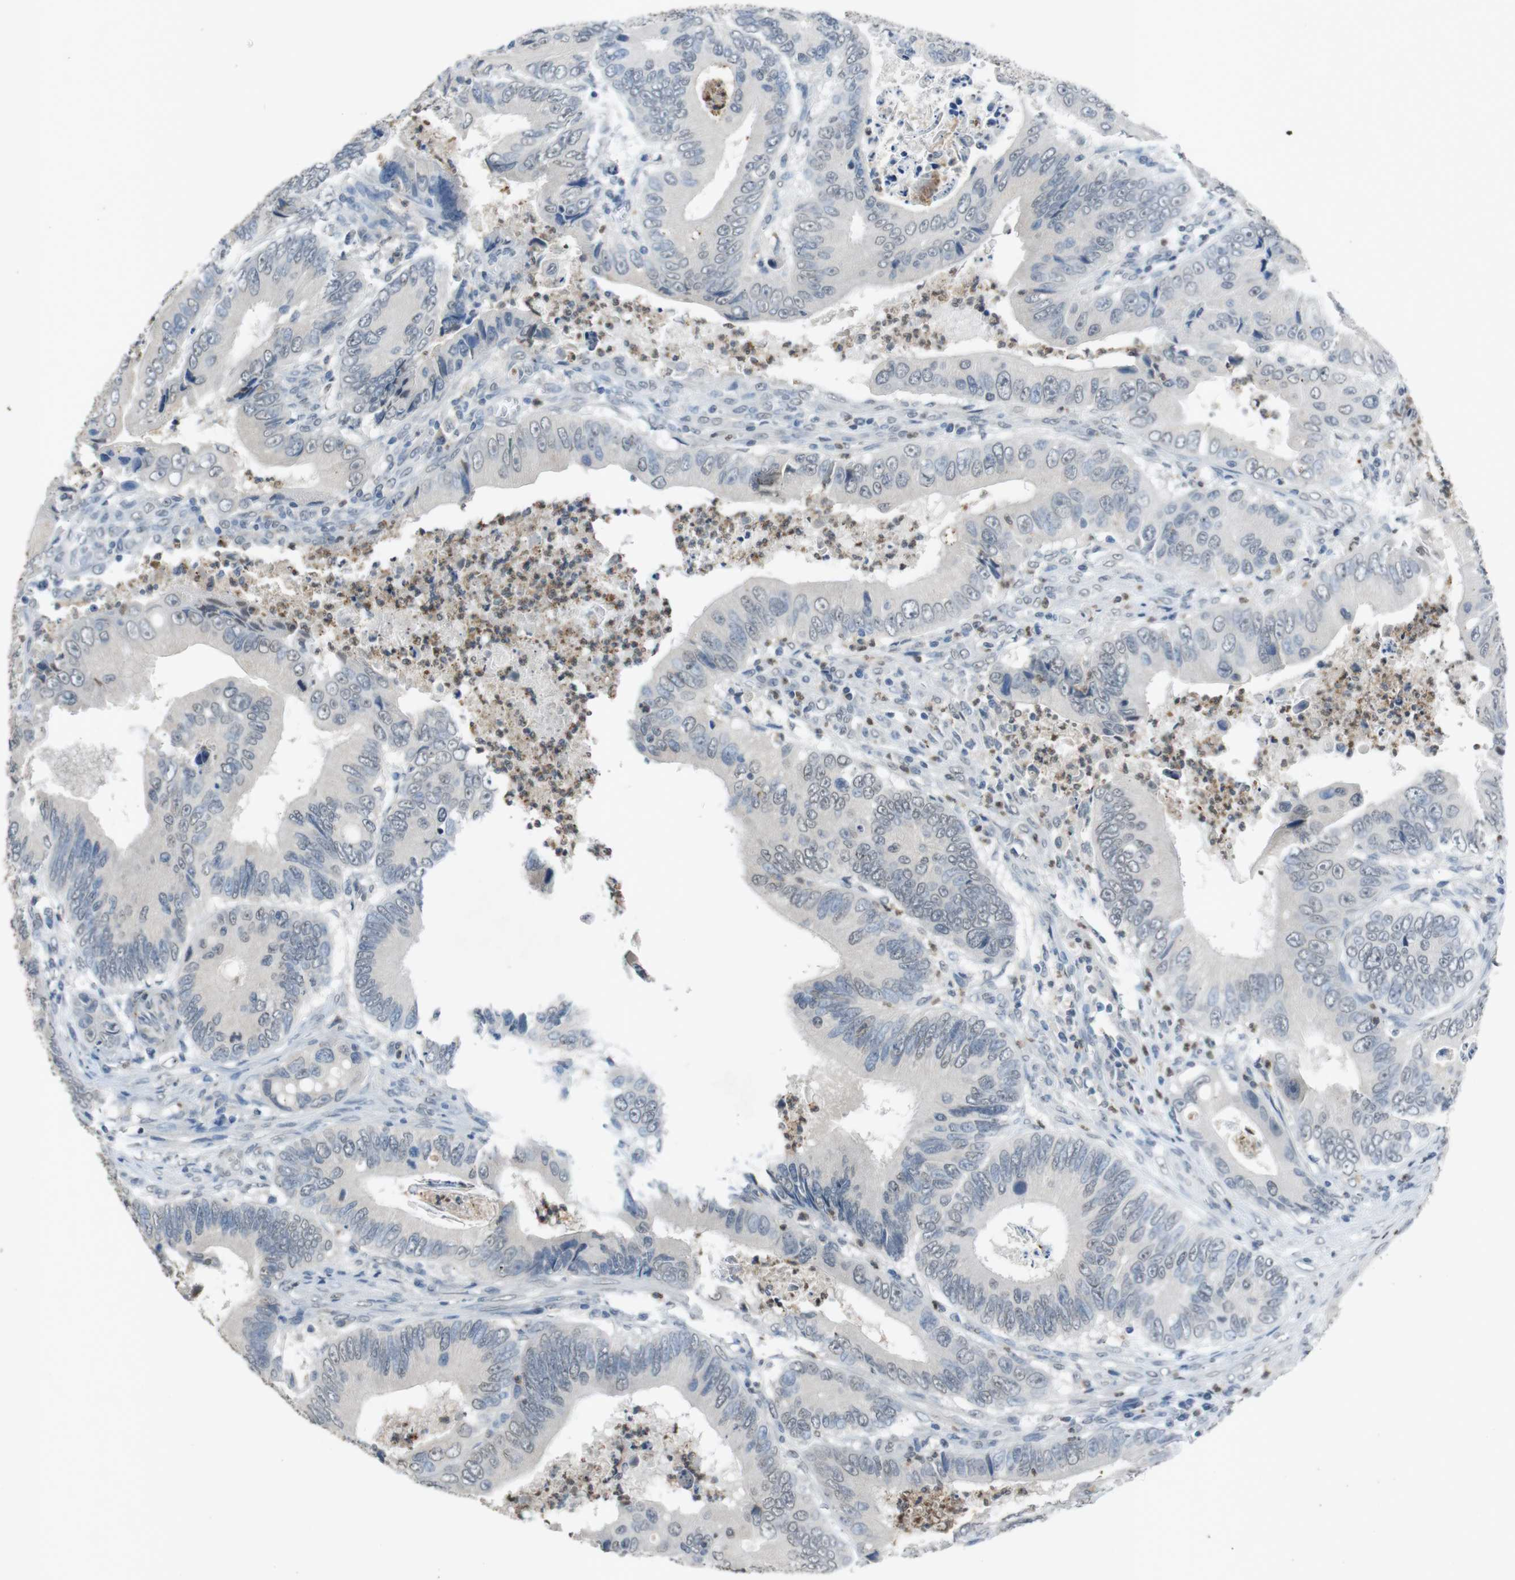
{"staining": {"intensity": "negative", "quantity": "none", "location": "none"}, "tissue": "colorectal cancer", "cell_type": "Tumor cells", "image_type": "cancer", "snomed": [{"axis": "morphology", "description": "Inflammation, NOS"}, {"axis": "morphology", "description": "Adenocarcinoma, NOS"}, {"axis": "topography", "description": "Colon"}], "caption": "Tumor cells show no significant protein expression in colorectal cancer.", "gene": "STBD1", "patient": {"sex": "male", "age": 72}}